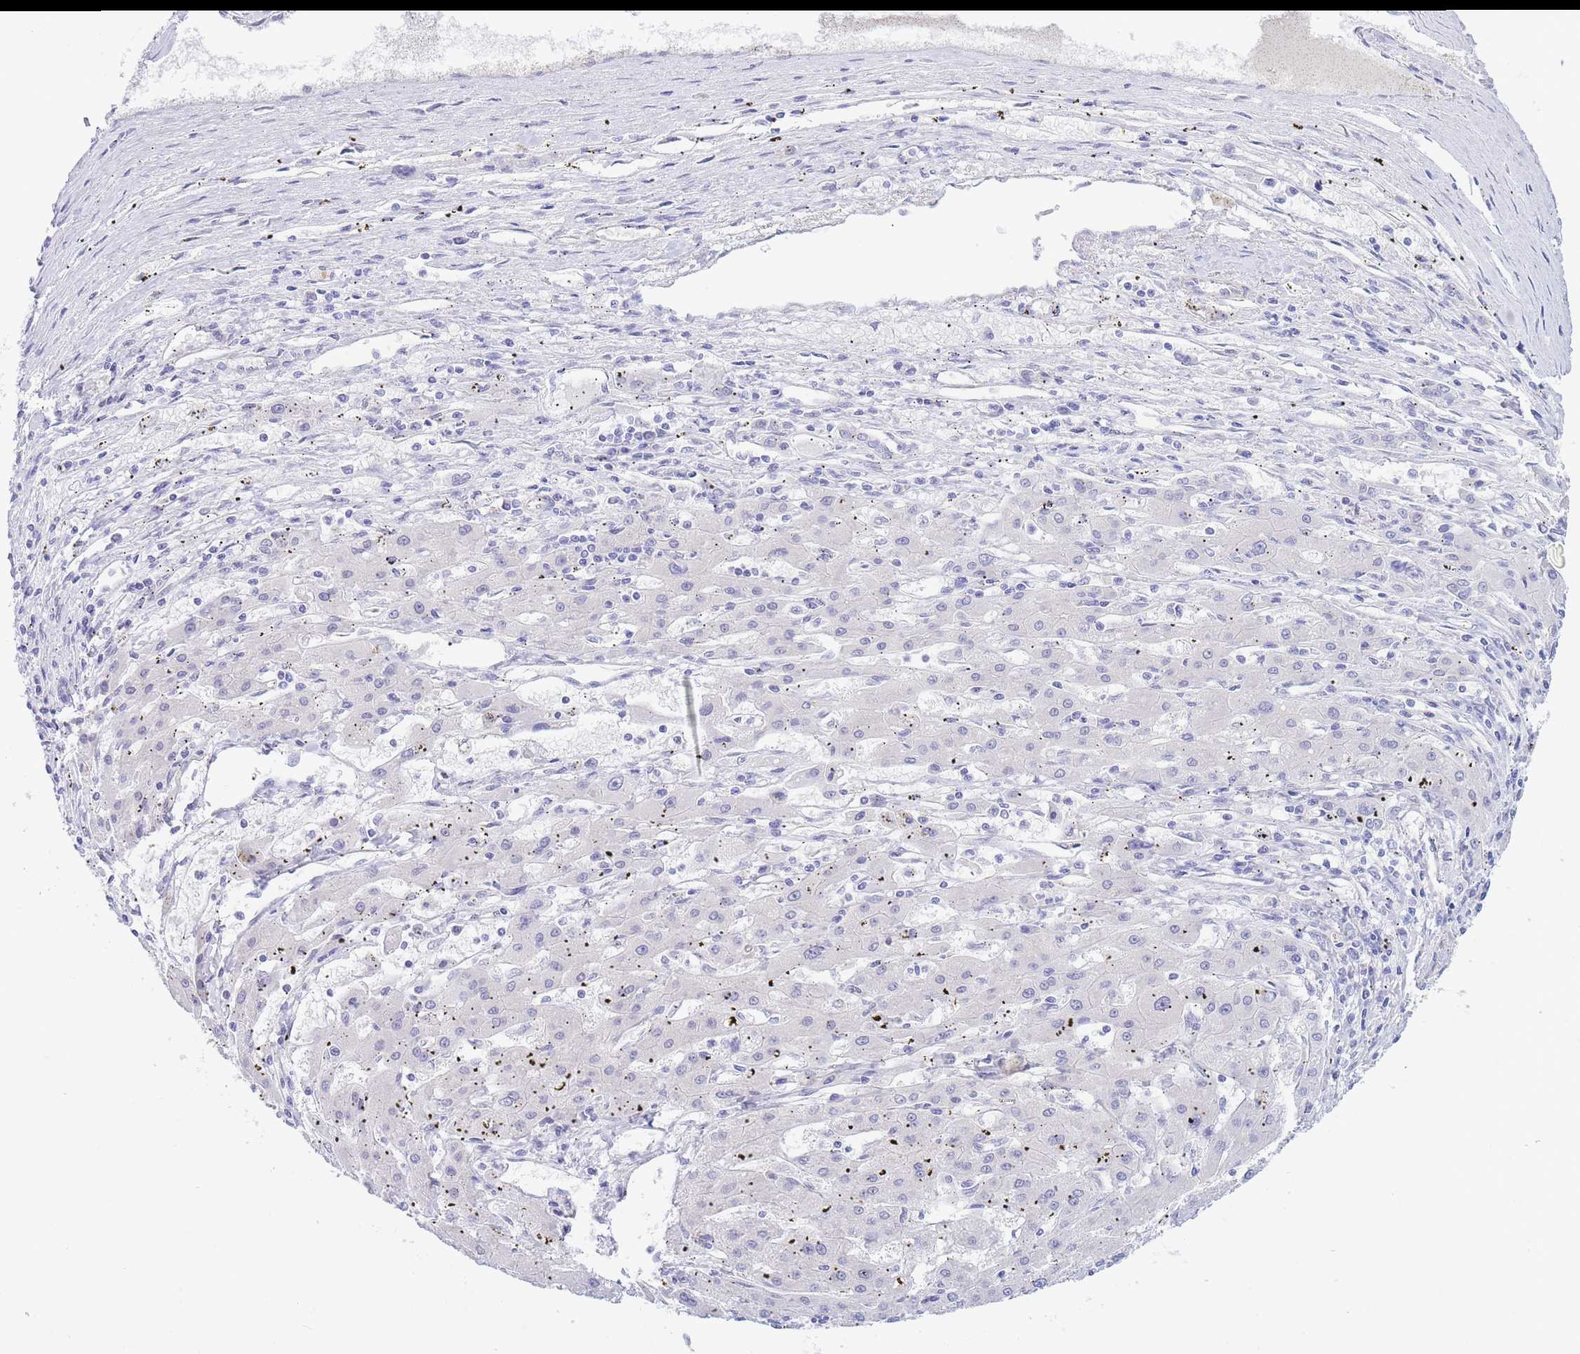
{"staining": {"intensity": "negative", "quantity": "none", "location": "none"}, "tissue": "liver cancer", "cell_type": "Tumor cells", "image_type": "cancer", "snomed": [{"axis": "morphology", "description": "Carcinoma, Hepatocellular, NOS"}, {"axis": "topography", "description": "Liver"}], "caption": "Immunohistochemical staining of human liver hepatocellular carcinoma reveals no significant staining in tumor cells.", "gene": "SUGT1", "patient": {"sex": "male", "age": 72}}